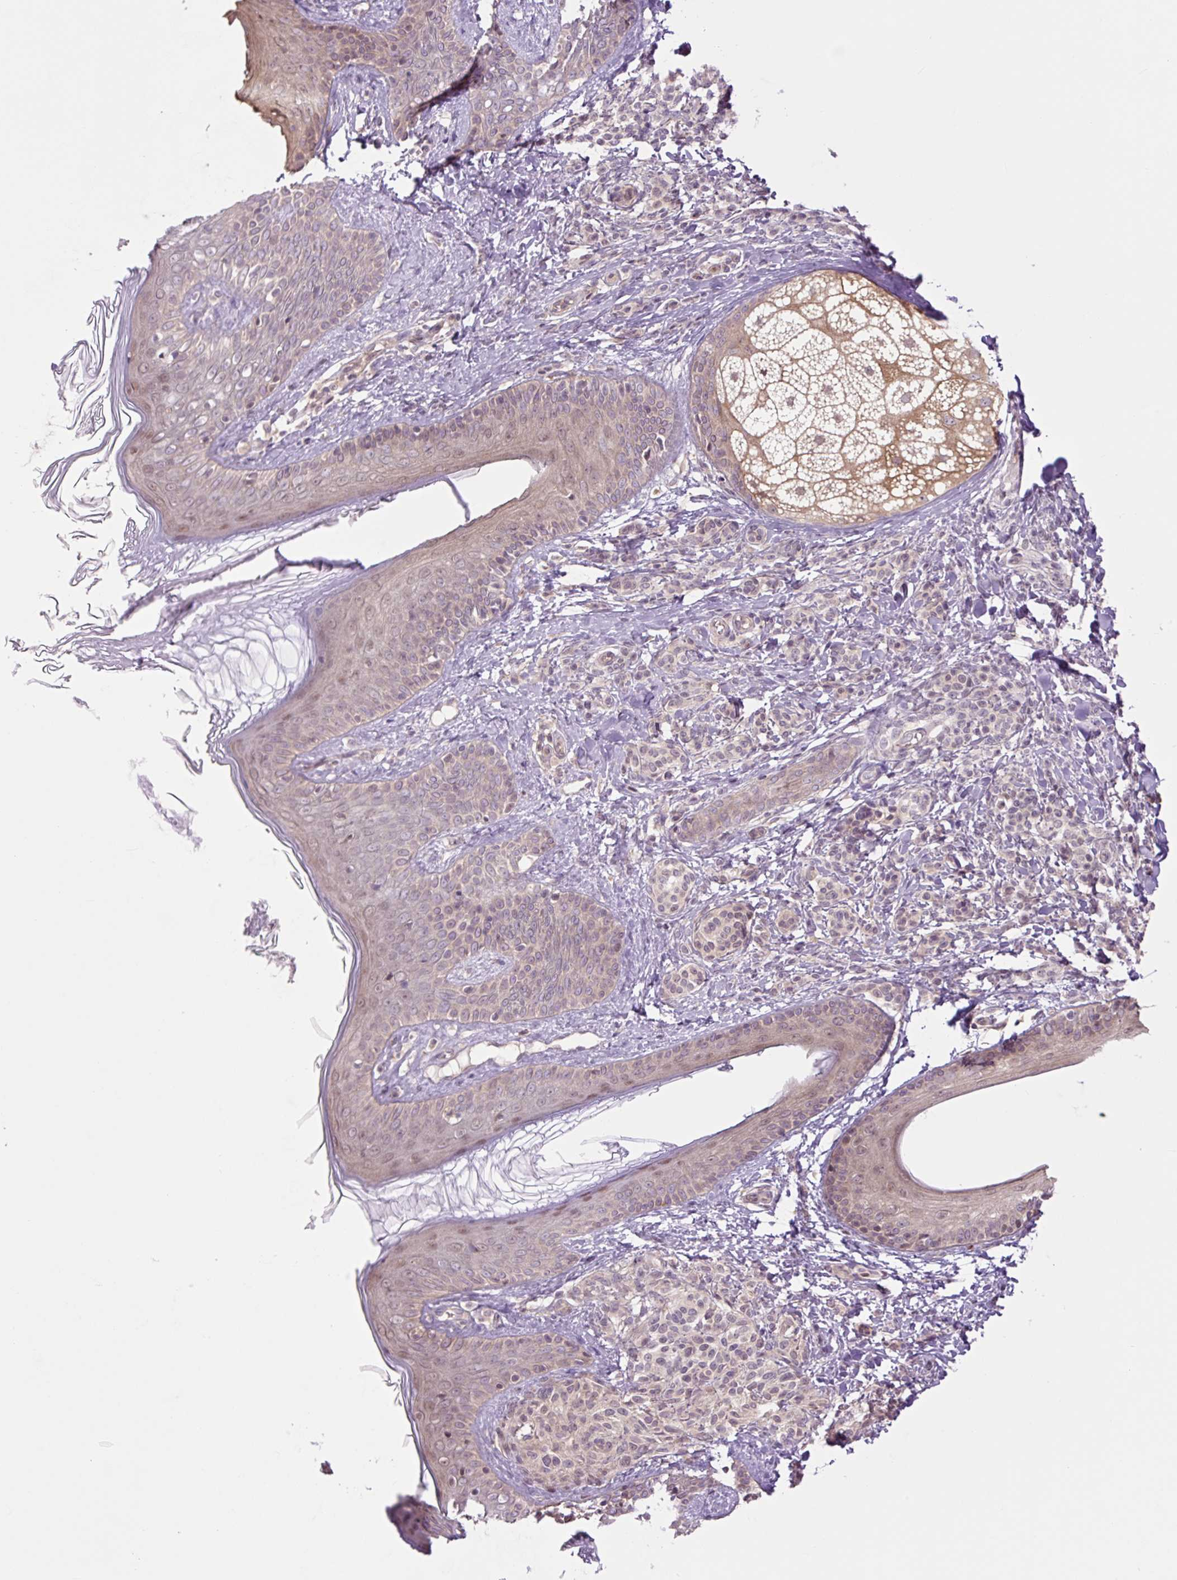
{"staining": {"intensity": "weak", "quantity": ">75%", "location": "cytoplasmic/membranous"}, "tissue": "skin", "cell_type": "Fibroblasts", "image_type": "normal", "snomed": [{"axis": "morphology", "description": "Normal tissue, NOS"}, {"axis": "topography", "description": "Skin"}], "caption": "Immunohistochemistry photomicrograph of normal human skin stained for a protein (brown), which exhibits low levels of weak cytoplasmic/membranous expression in about >75% of fibroblasts.", "gene": "TPT1", "patient": {"sex": "male", "age": 16}}